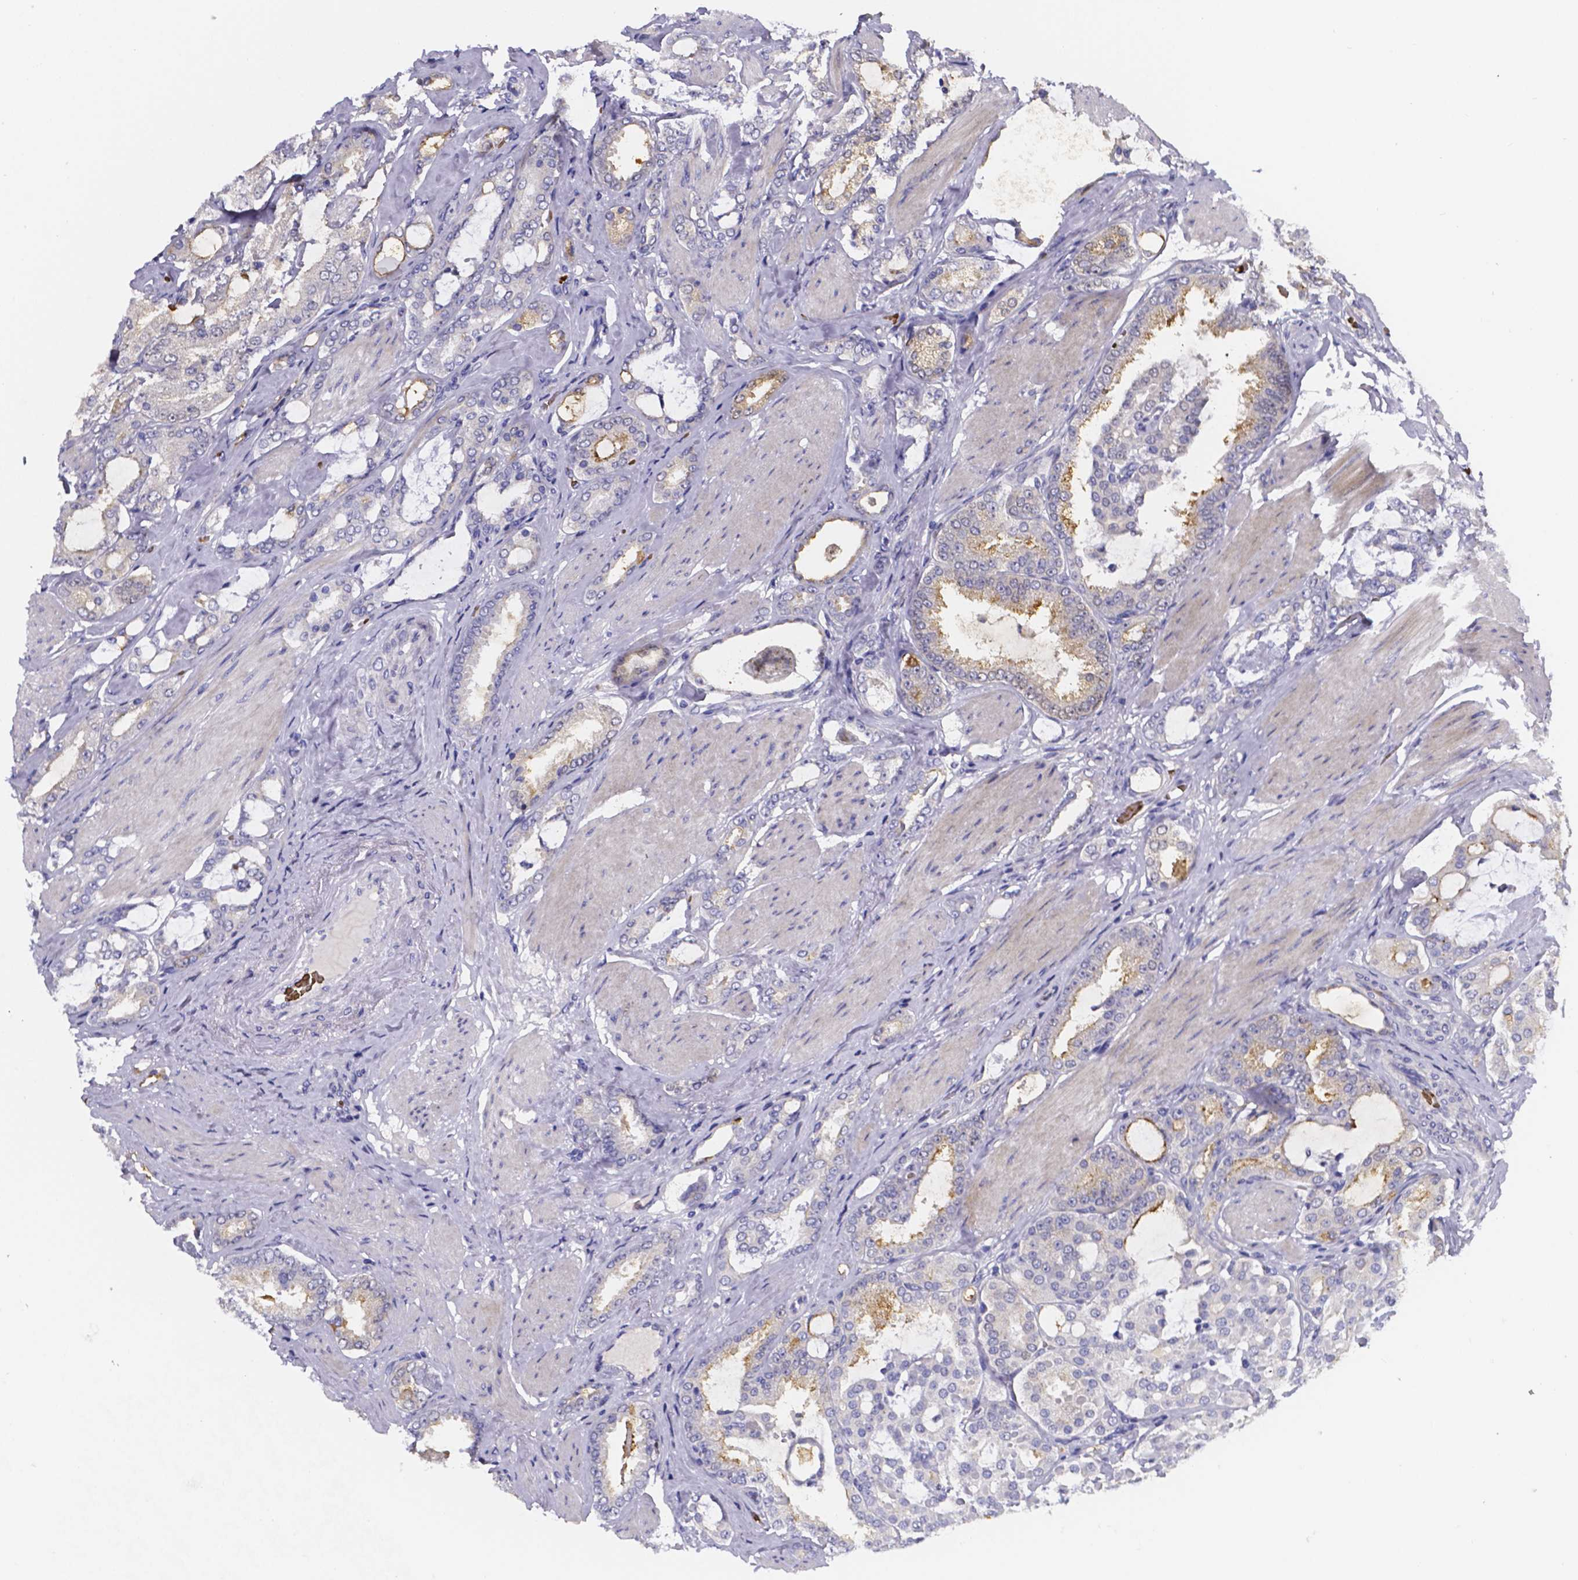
{"staining": {"intensity": "moderate", "quantity": "<25%", "location": "cytoplasmic/membranous"}, "tissue": "prostate cancer", "cell_type": "Tumor cells", "image_type": "cancer", "snomed": [{"axis": "morphology", "description": "Adenocarcinoma, High grade"}, {"axis": "topography", "description": "Prostate"}], "caption": "Prostate cancer tissue displays moderate cytoplasmic/membranous positivity in approximately <25% of tumor cells, visualized by immunohistochemistry.", "gene": "GABRA3", "patient": {"sex": "male", "age": 63}}